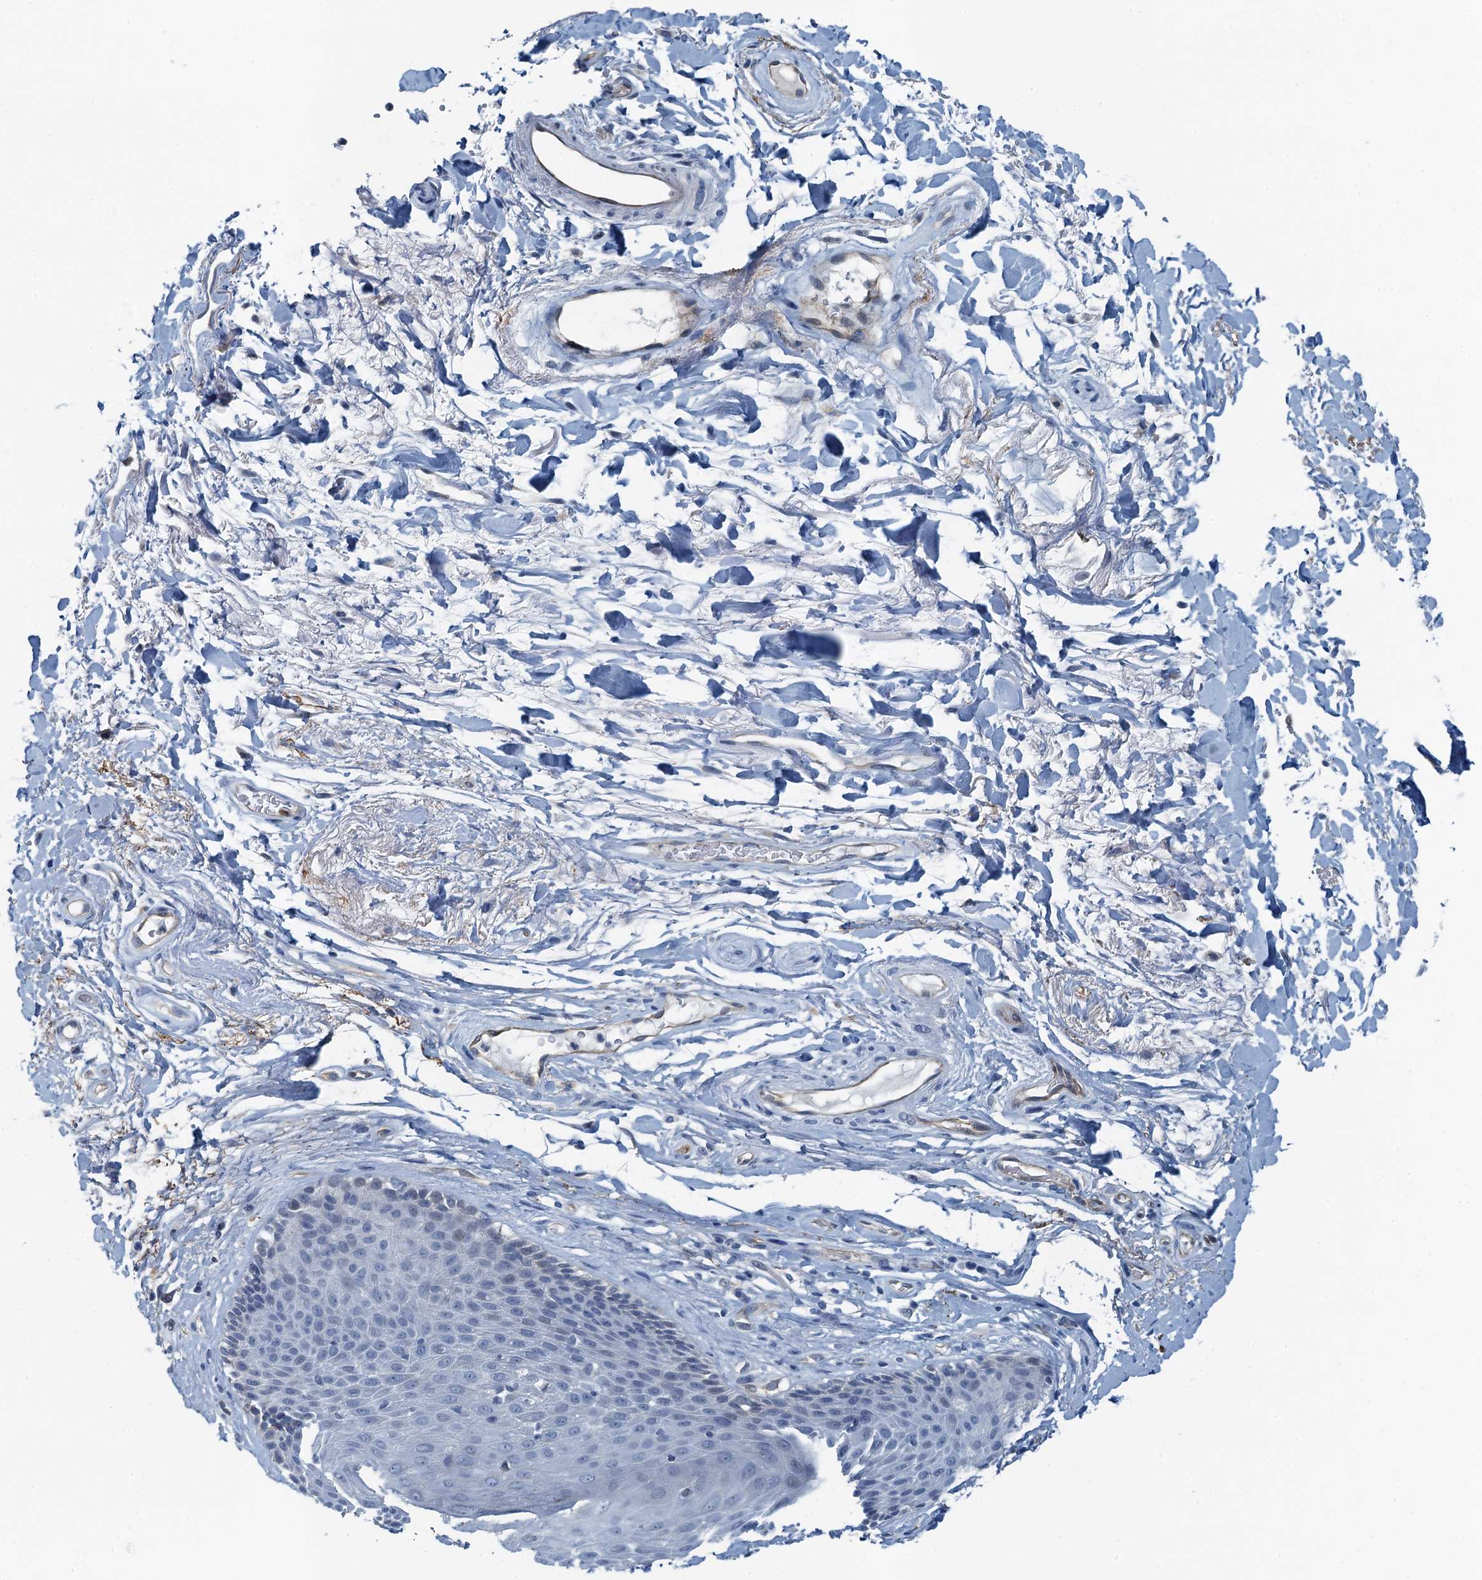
{"staining": {"intensity": "negative", "quantity": "none", "location": "none"}, "tissue": "skin", "cell_type": "Epidermal cells", "image_type": "normal", "snomed": [{"axis": "morphology", "description": "Normal tissue, NOS"}, {"axis": "topography", "description": "Anal"}], "caption": "A high-resolution image shows immunohistochemistry staining of benign skin, which reveals no significant staining in epidermal cells.", "gene": "GFOD2", "patient": {"sex": "male", "age": 74}}